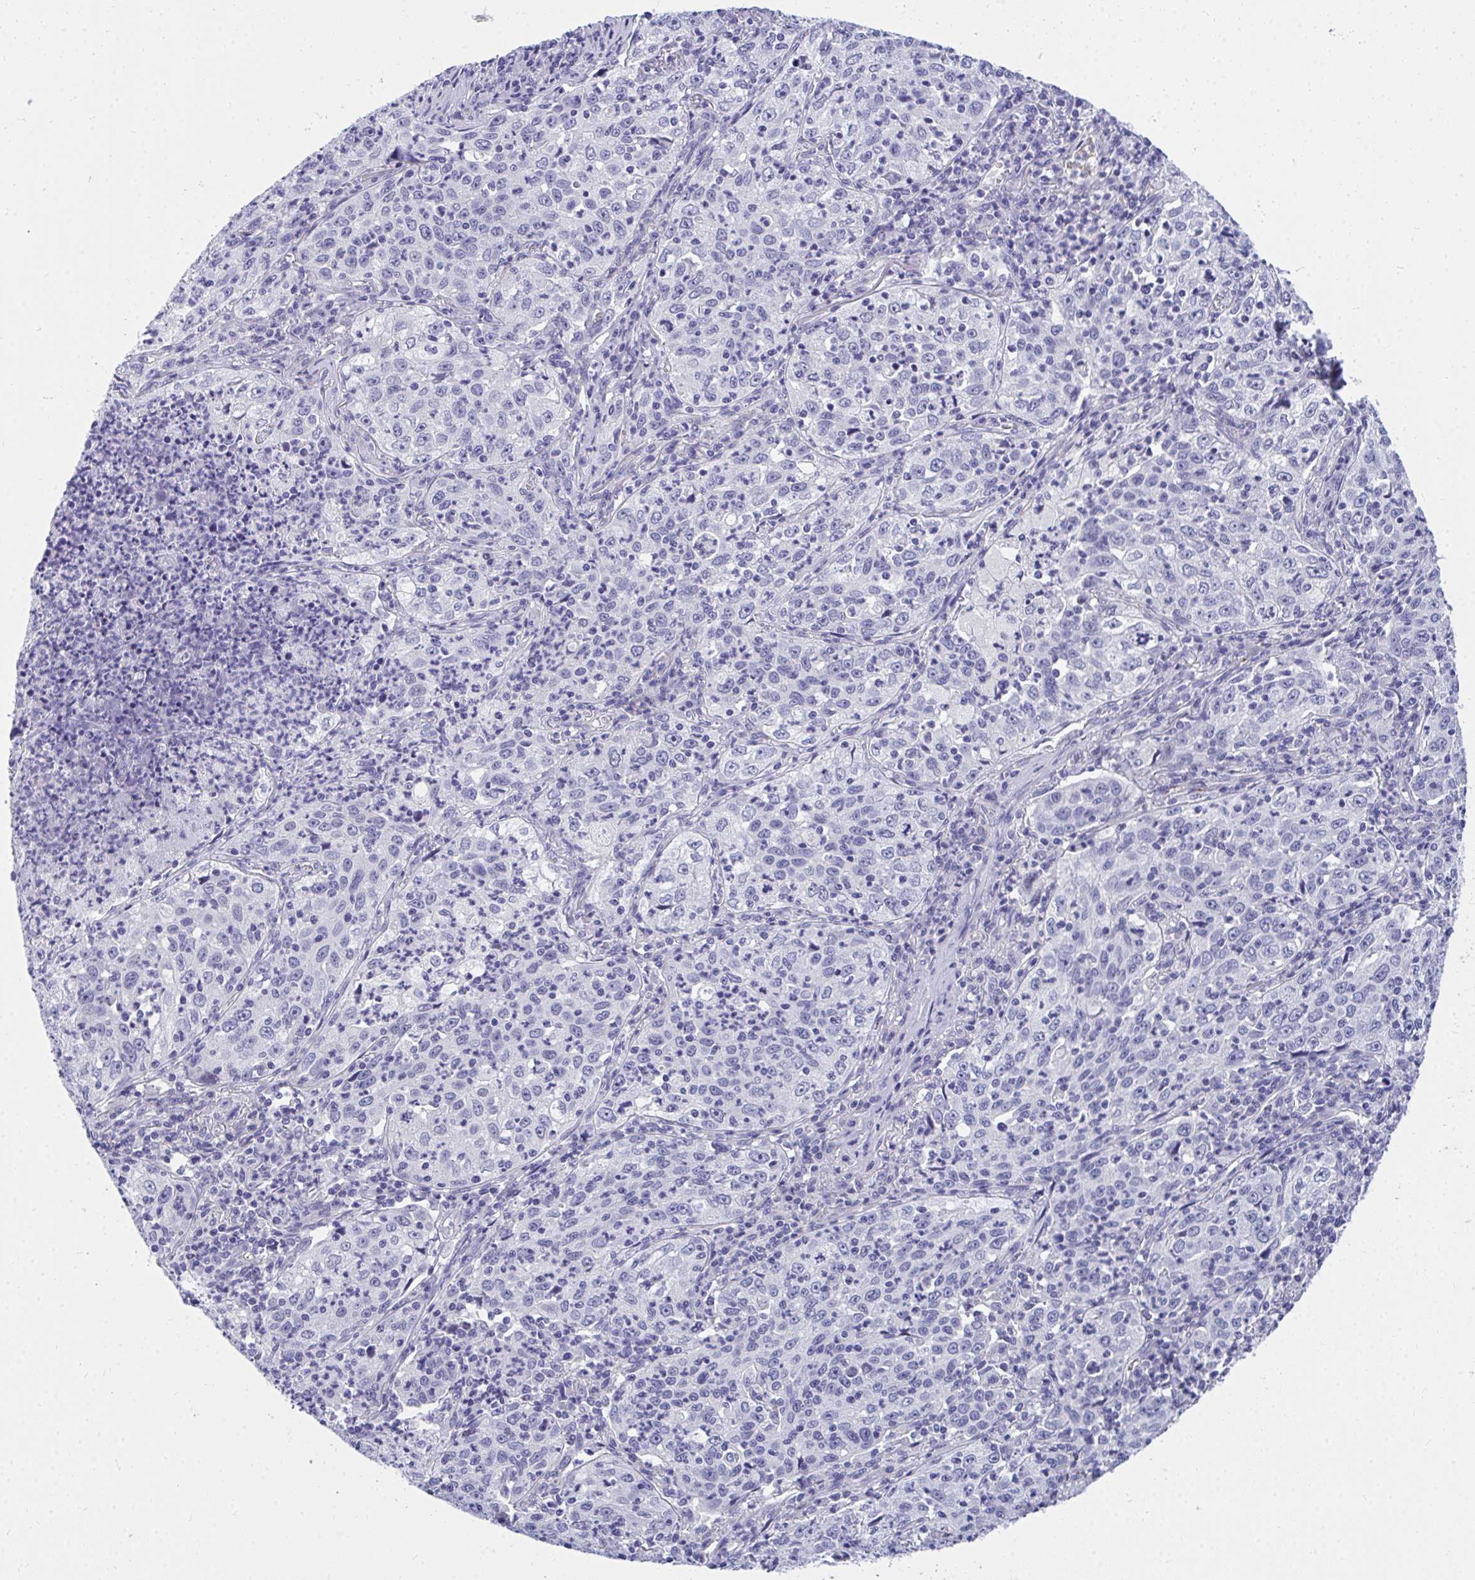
{"staining": {"intensity": "negative", "quantity": "none", "location": "none"}, "tissue": "lung cancer", "cell_type": "Tumor cells", "image_type": "cancer", "snomed": [{"axis": "morphology", "description": "Squamous cell carcinoma, NOS"}, {"axis": "topography", "description": "Lung"}], "caption": "This is a micrograph of immunohistochemistry staining of lung squamous cell carcinoma, which shows no expression in tumor cells.", "gene": "TSBP1", "patient": {"sex": "male", "age": 71}}